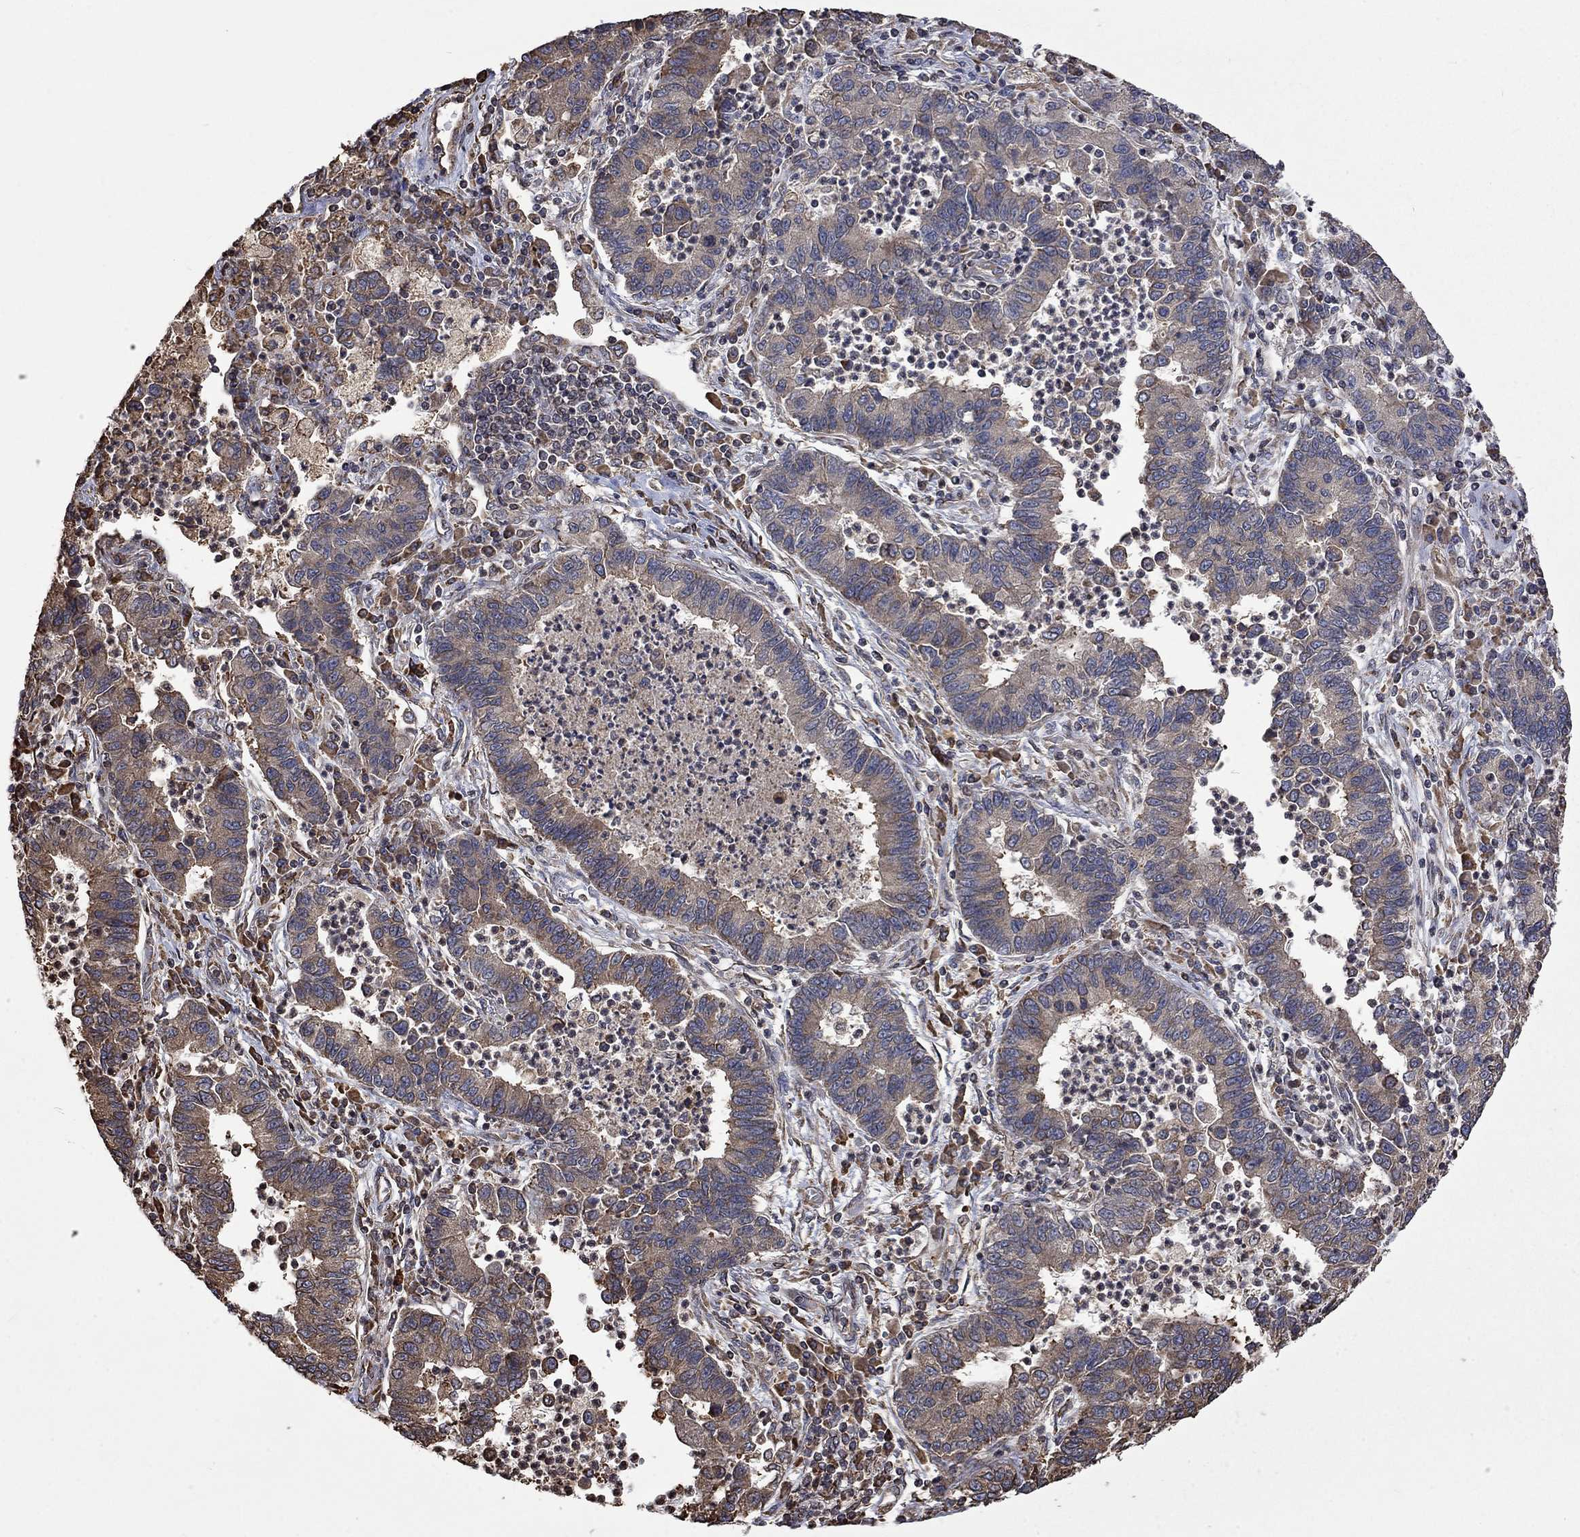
{"staining": {"intensity": "weak", "quantity": "25%-75%", "location": "cytoplasmic/membranous"}, "tissue": "lung cancer", "cell_type": "Tumor cells", "image_type": "cancer", "snomed": [{"axis": "morphology", "description": "Adenocarcinoma, NOS"}, {"axis": "topography", "description": "Lung"}], "caption": "Brown immunohistochemical staining in lung cancer (adenocarcinoma) demonstrates weak cytoplasmic/membranous staining in about 25%-75% of tumor cells.", "gene": "ESRRA", "patient": {"sex": "female", "age": 57}}